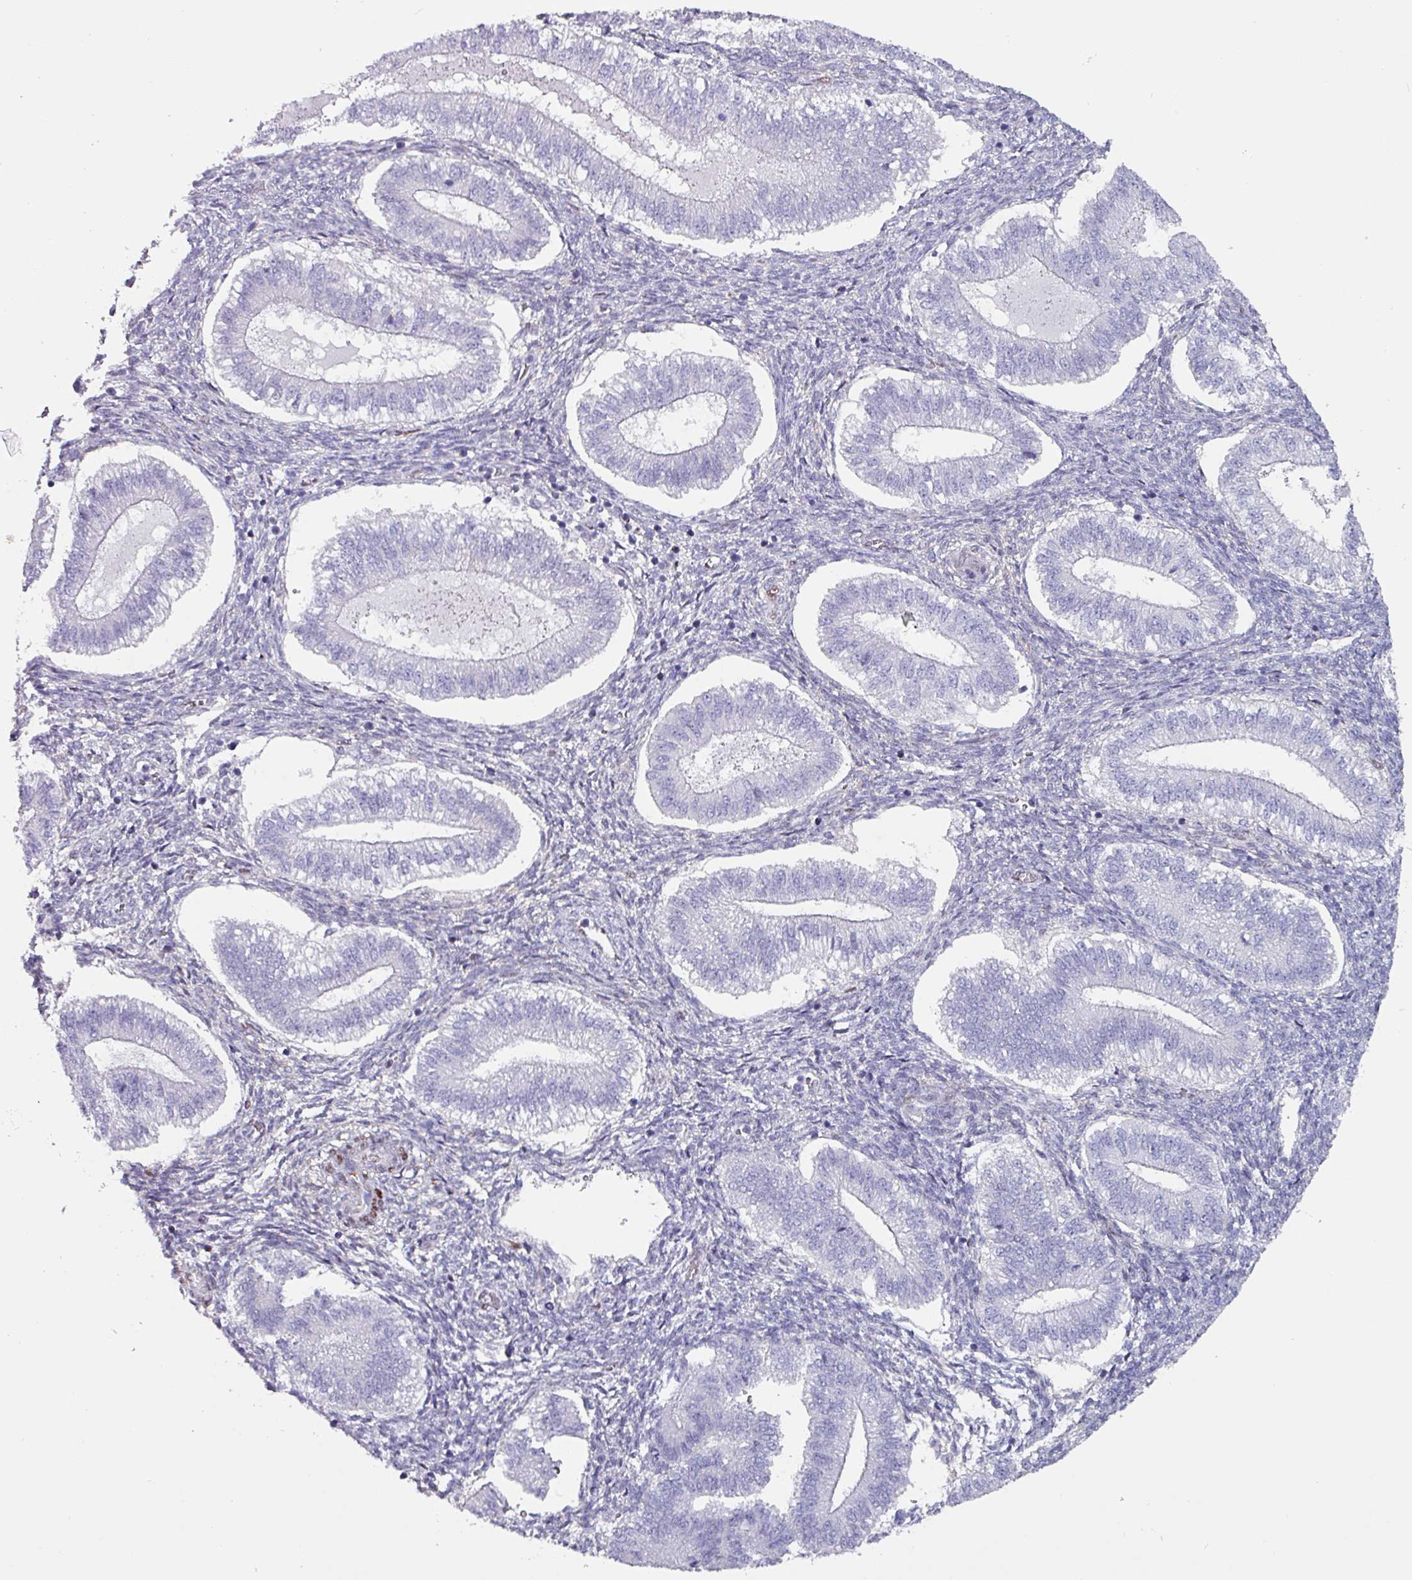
{"staining": {"intensity": "negative", "quantity": "none", "location": "none"}, "tissue": "endometrium", "cell_type": "Cells in endometrial stroma", "image_type": "normal", "snomed": [{"axis": "morphology", "description": "Normal tissue, NOS"}, {"axis": "topography", "description": "Endometrium"}], "caption": "A high-resolution image shows IHC staining of benign endometrium, which reveals no significant positivity in cells in endometrial stroma. (Brightfield microscopy of DAB (3,3'-diaminobenzidine) immunohistochemistry (IHC) at high magnification).", "gene": "ZNF816", "patient": {"sex": "female", "age": 25}}